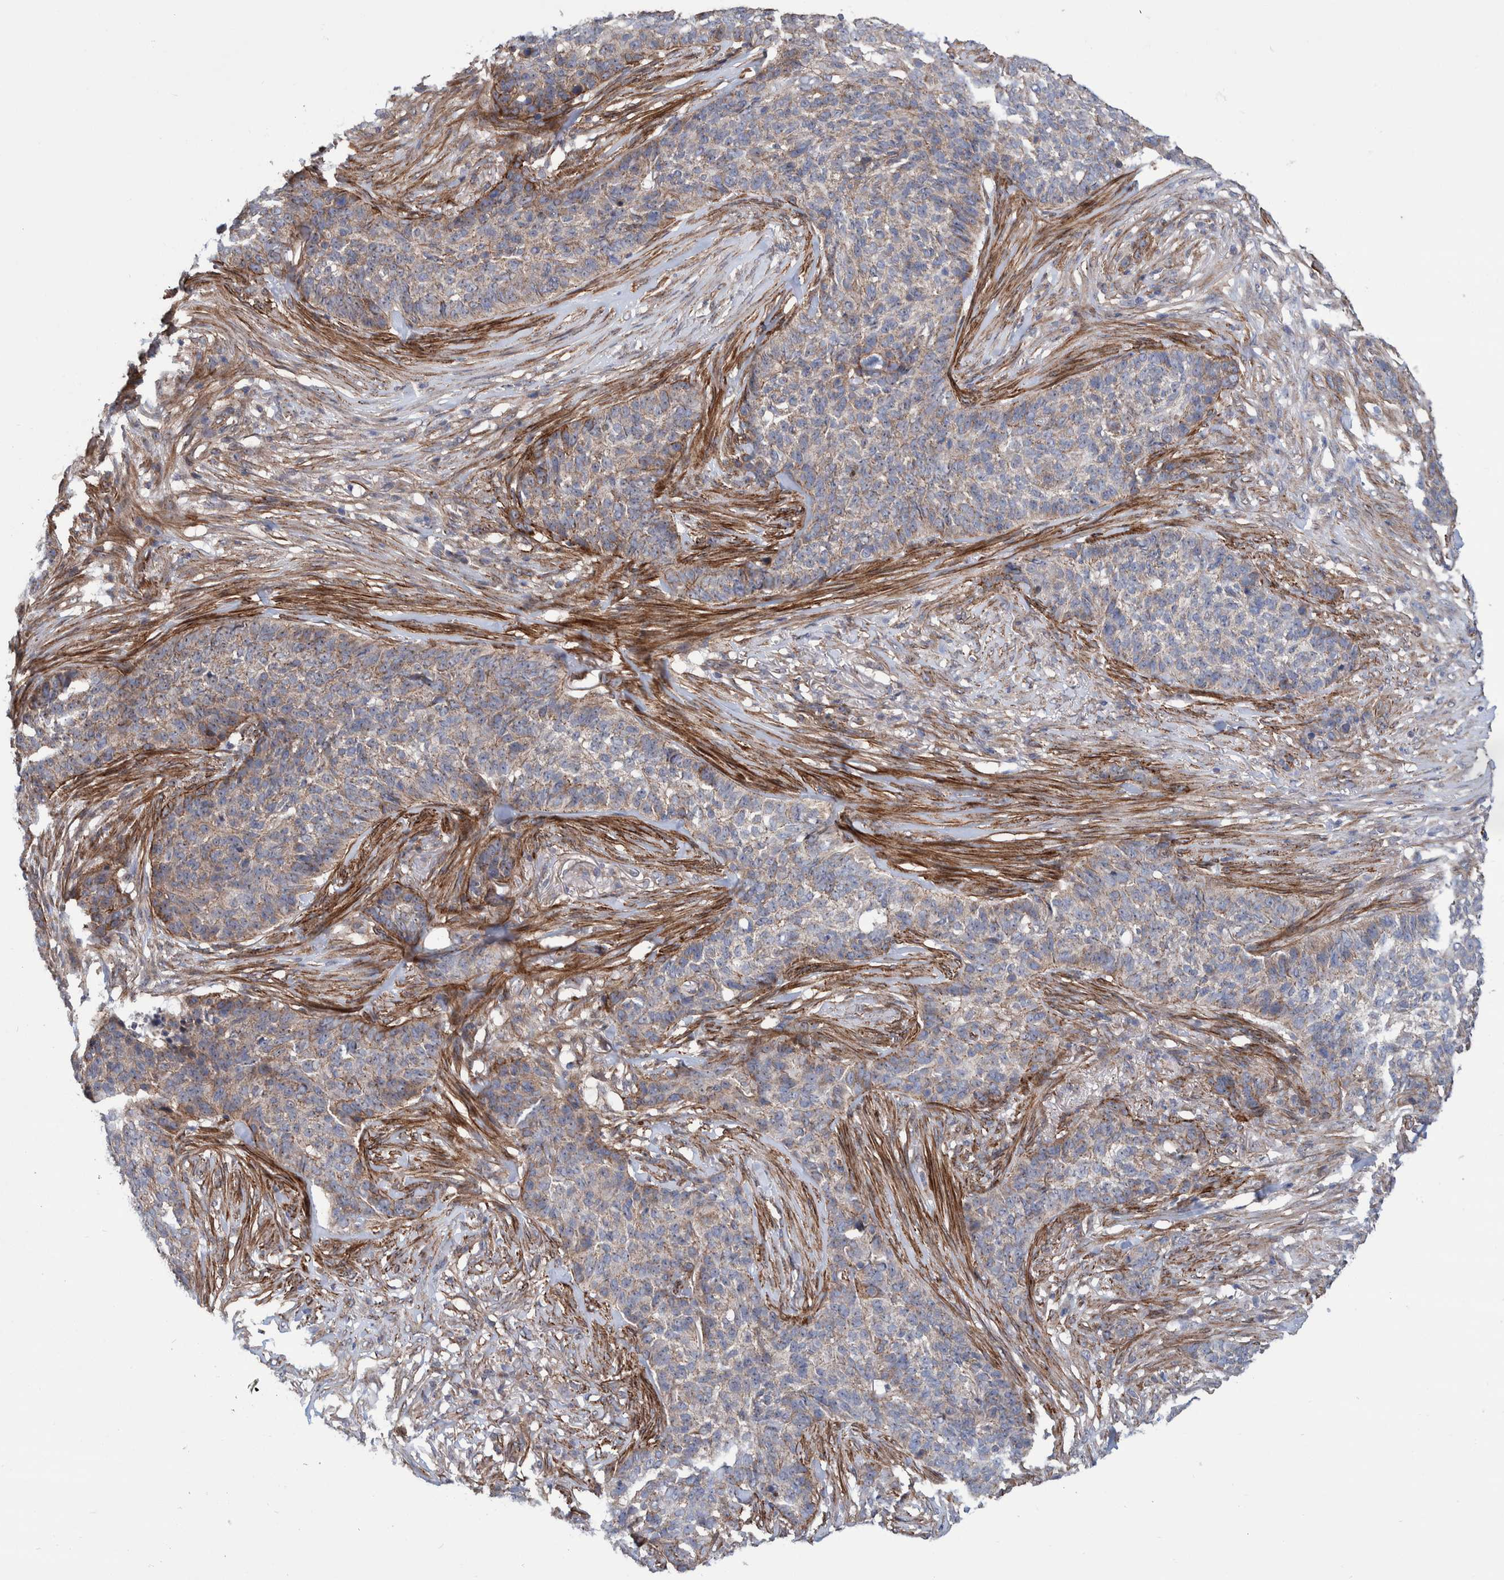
{"staining": {"intensity": "weak", "quantity": "<25%", "location": "cytoplasmic/membranous"}, "tissue": "skin cancer", "cell_type": "Tumor cells", "image_type": "cancer", "snomed": [{"axis": "morphology", "description": "Basal cell carcinoma"}, {"axis": "topography", "description": "Skin"}], "caption": "This is a histopathology image of immunohistochemistry (IHC) staining of skin basal cell carcinoma, which shows no staining in tumor cells.", "gene": "SLC25A10", "patient": {"sex": "male", "age": 85}}